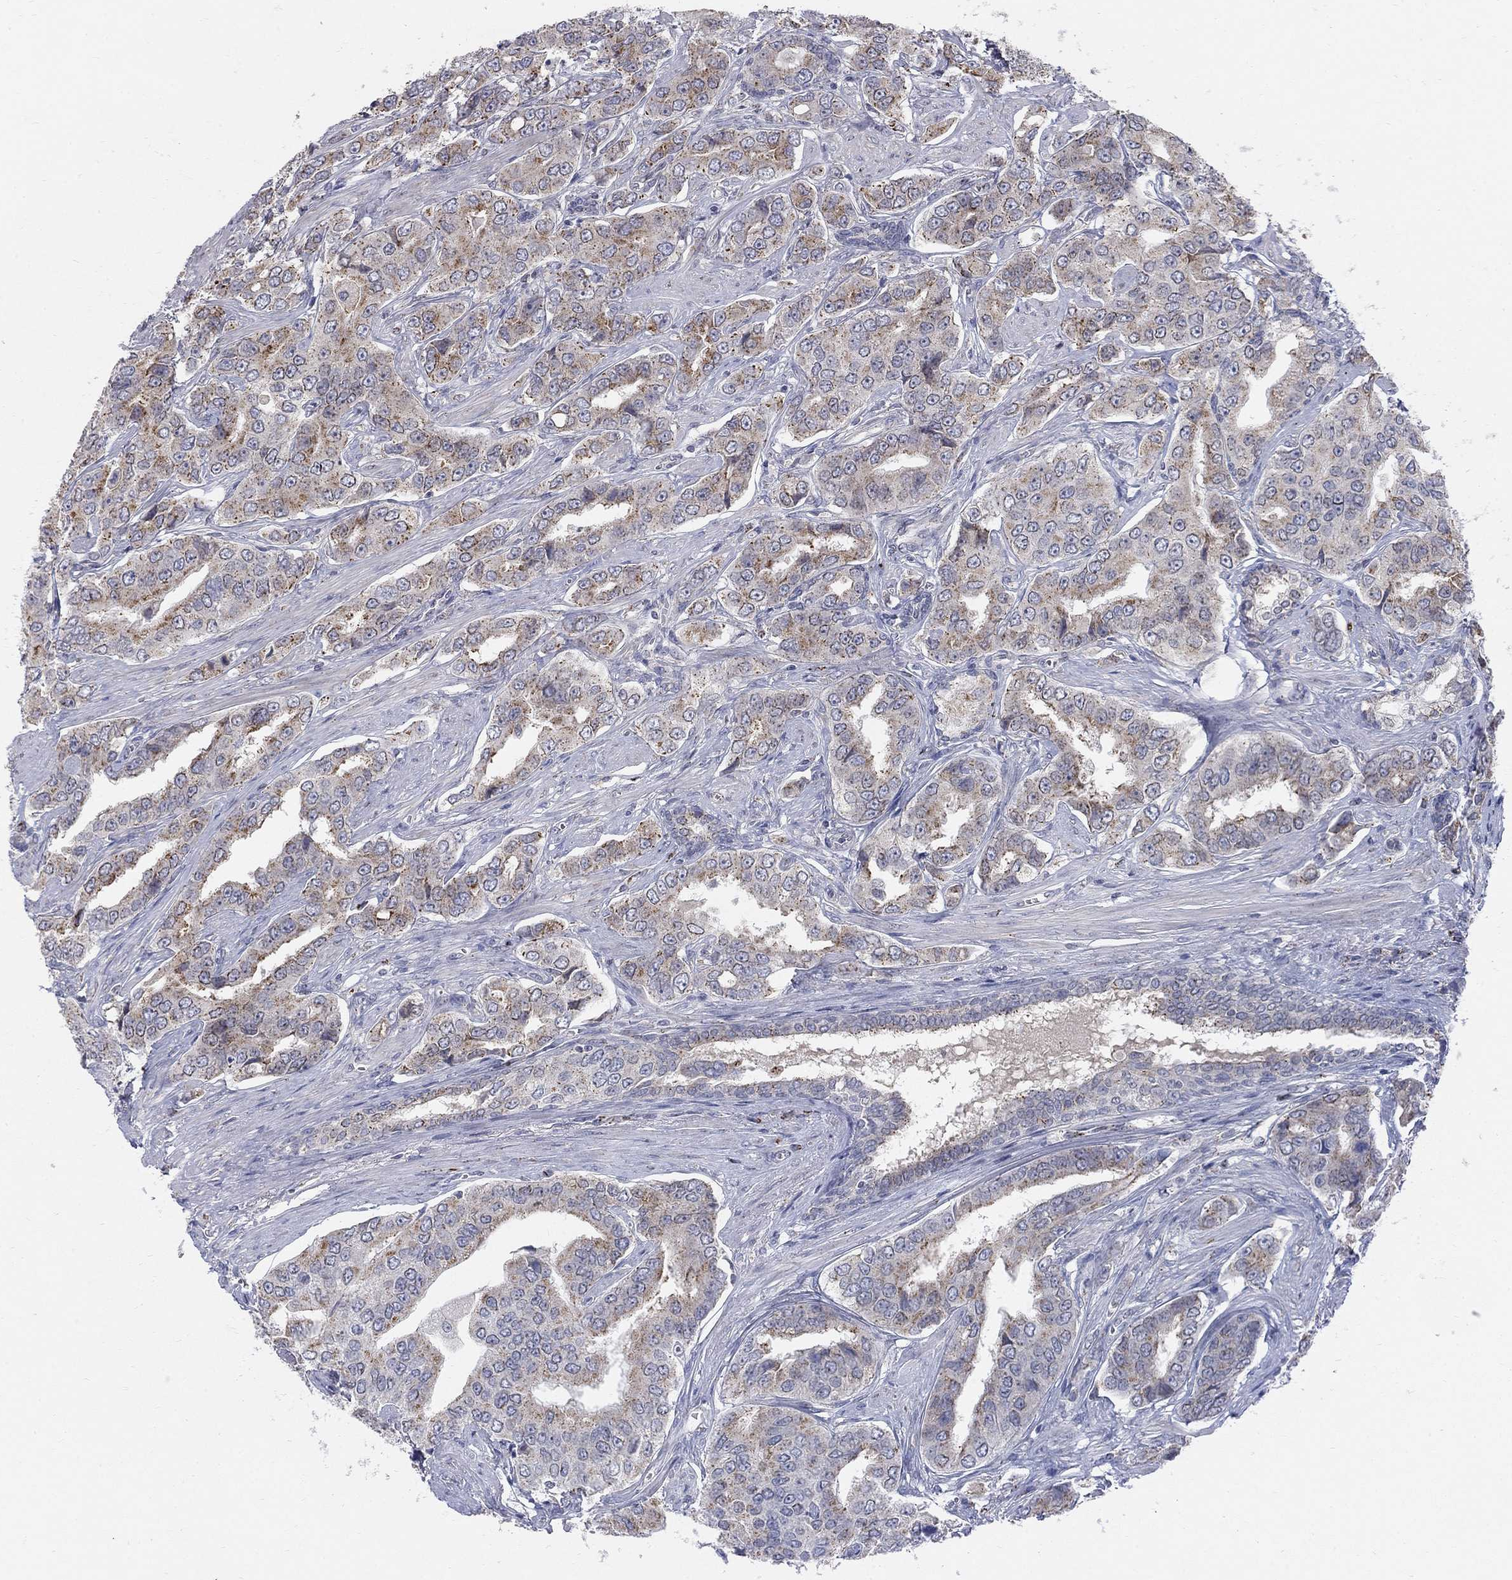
{"staining": {"intensity": "weak", "quantity": "25%-75%", "location": "cytoplasmic/membranous"}, "tissue": "prostate cancer", "cell_type": "Tumor cells", "image_type": "cancer", "snomed": [{"axis": "morphology", "description": "Adenocarcinoma, NOS"}, {"axis": "topography", "description": "Prostate and seminal vesicle, NOS"}, {"axis": "topography", "description": "Prostate"}], "caption": "Prostate cancer (adenocarcinoma) stained with a protein marker displays weak staining in tumor cells.", "gene": "PANK3", "patient": {"sex": "male", "age": 69}}